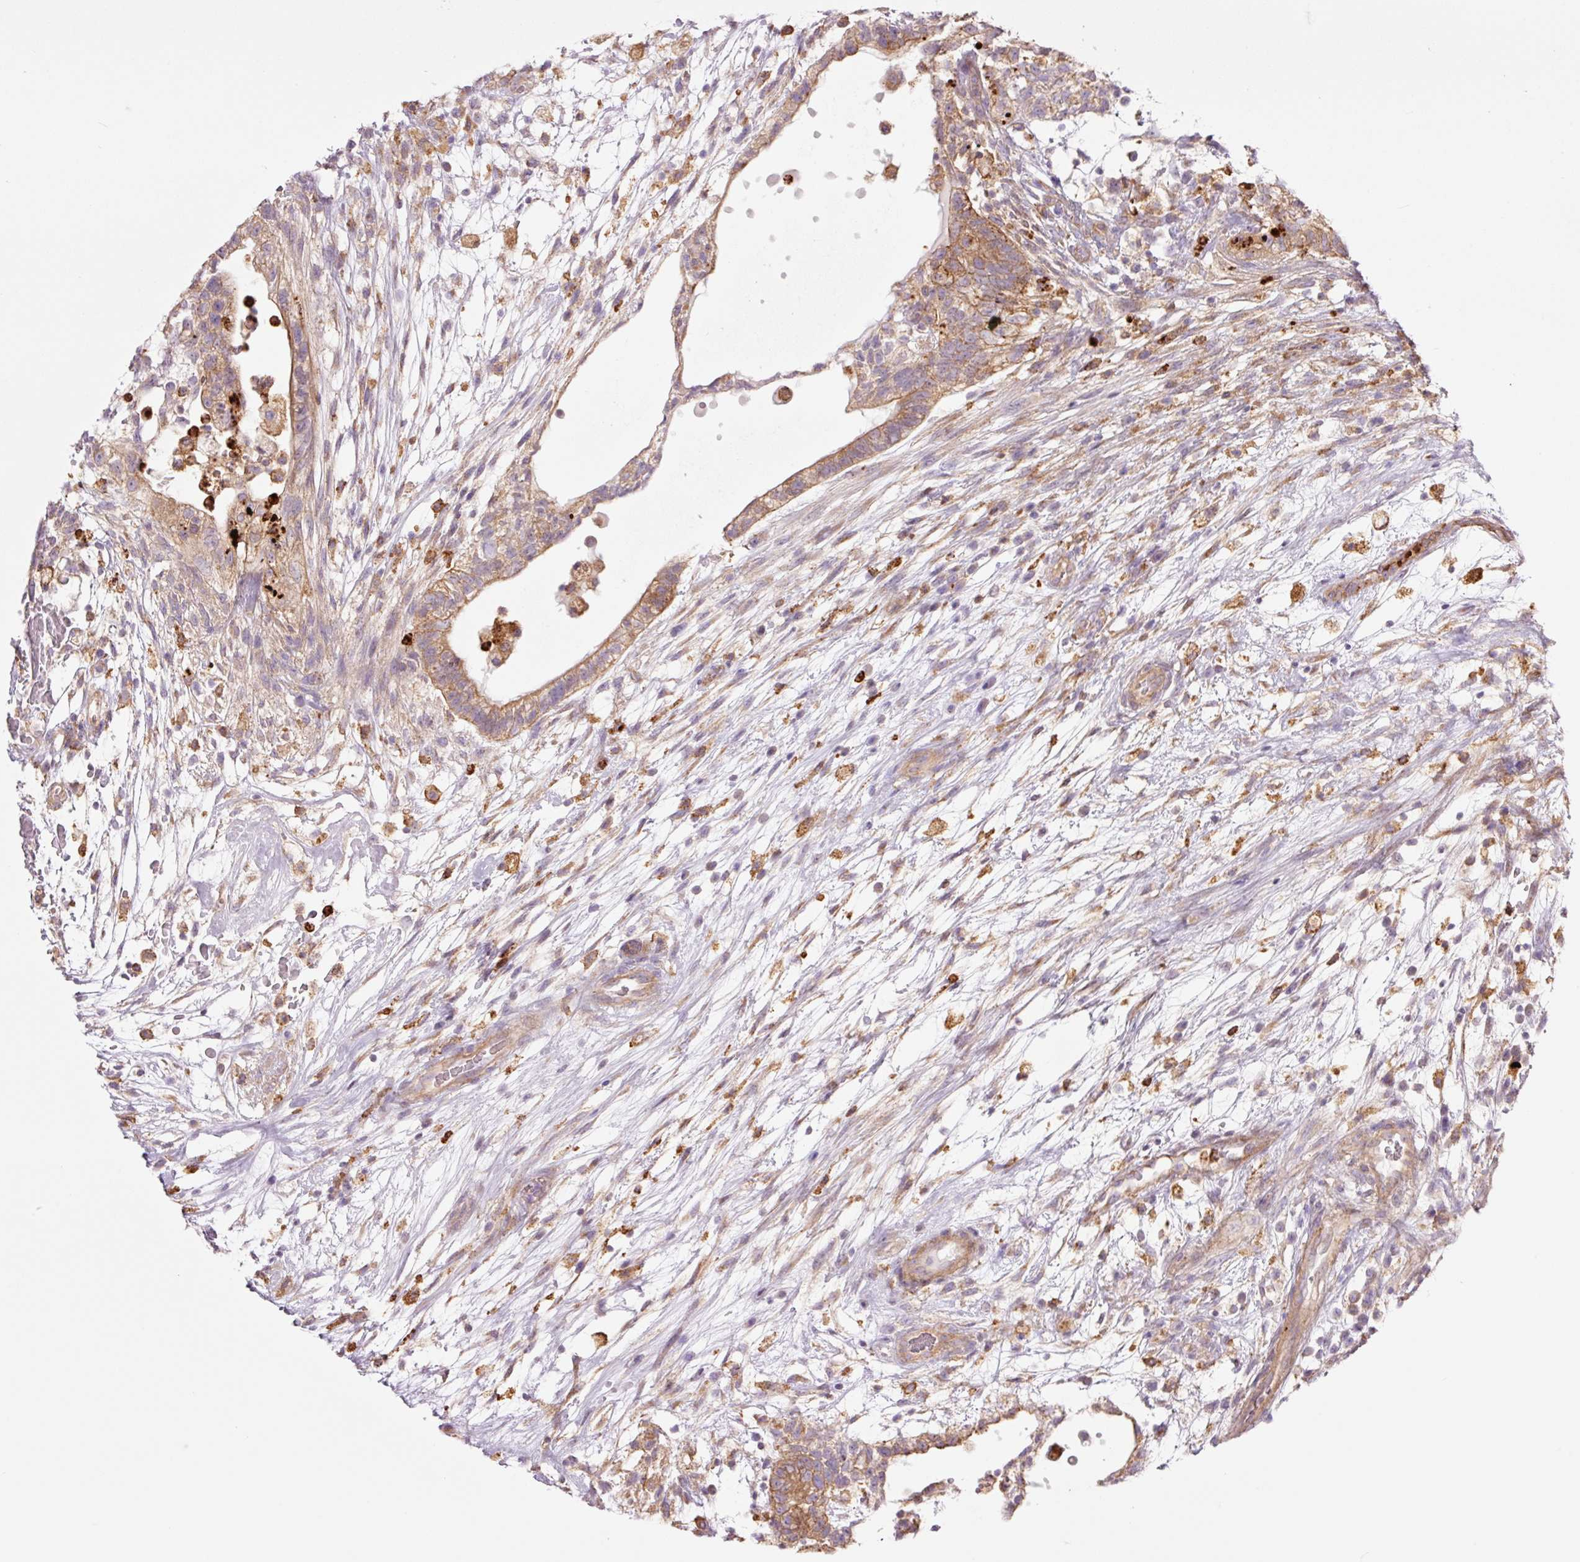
{"staining": {"intensity": "moderate", "quantity": "25%-75%", "location": "cytoplasmic/membranous"}, "tissue": "testis cancer", "cell_type": "Tumor cells", "image_type": "cancer", "snomed": [{"axis": "morphology", "description": "Carcinoma, Embryonal, NOS"}, {"axis": "topography", "description": "Testis"}], "caption": "Immunohistochemistry of testis cancer demonstrates medium levels of moderate cytoplasmic/membranous positivity in about 25%-75% of tumor cells.", "gene": "SH2D6", "patient": {"sex": "male", "age": 32}}